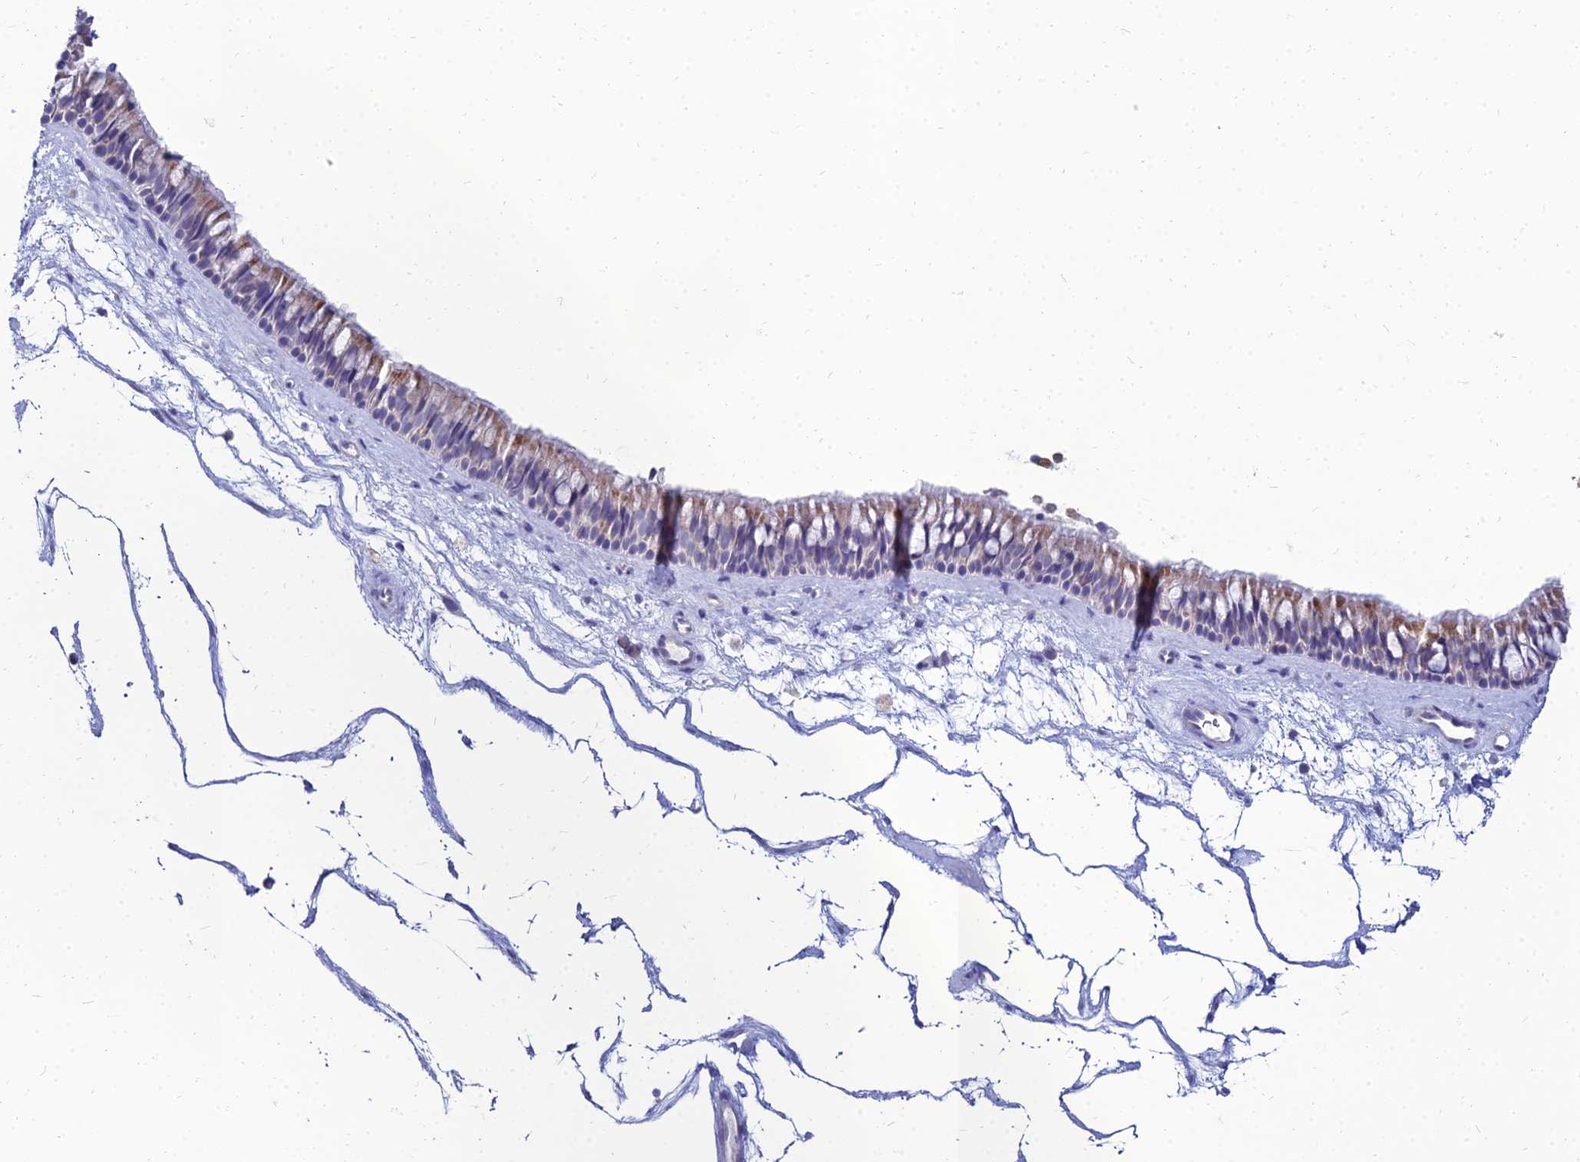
{"staining": {"intensity": "moderate", "quantity": "25%-75%", "location": "cytoplasmic/membranous"}, "tissue": "nasopharynx", "cell_type": "Respiratory epithelial cells", "image_type": "normal", "snomed": [{"axis": "morphology", "description": "Normal tissue, NOS"}, {"axis": "topography", "description": "Nasopharynx"}], "caption": "Immunohistochemical staining of unremarkable nasopharynx demonstrates moderate cytoplasmic/membranous protein staining in approximately 25%-75% of respiratory epithelial cells. Using DAB (3,3'-diaminobenzidine) (brown) and hematoxylin (blue) stains, captured at high magnification using brightfield microscopy.", "gene": "NPY", "patient": {"sex": "male", "age": 64}}